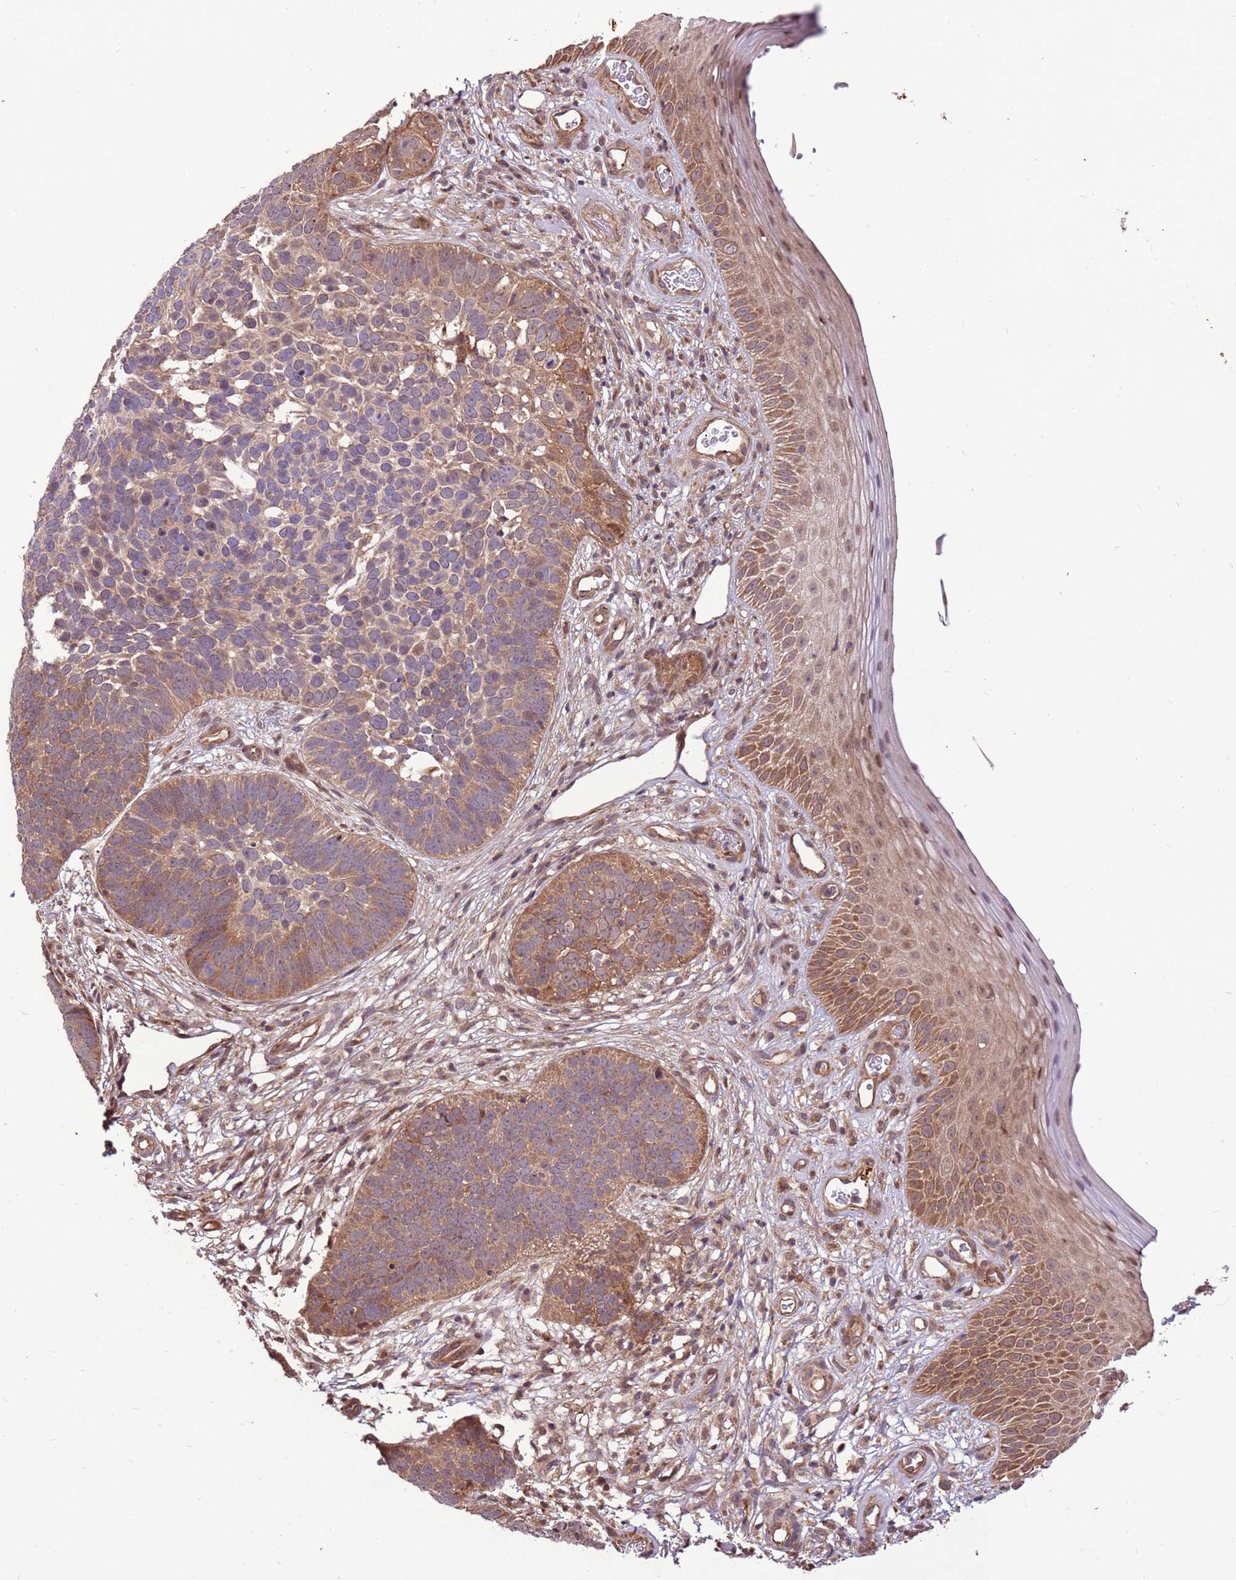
{"staining": {"intensity": "moderate", "quantity": "25%-75%", "location": "cytoplasmic/membranous"}, "tissue": "skin cancer", "cell_type": "Tumor cells", "image_type": "cancer", "snomed": [{"axis": "morphology", "description": "Basal cell carcinoma"}, {"axis": "topography", "description": "Skin"}], "caption": "A micrograph showing moderate cytoplasmic/membranous positivity in approximately 25%-75% of tumor cells in basal cell carcinoma (skin), as visualized by brown immunohistochemical staining.", "gene": "CCDC112", "patient": {"sex": "male", "age": 89}}